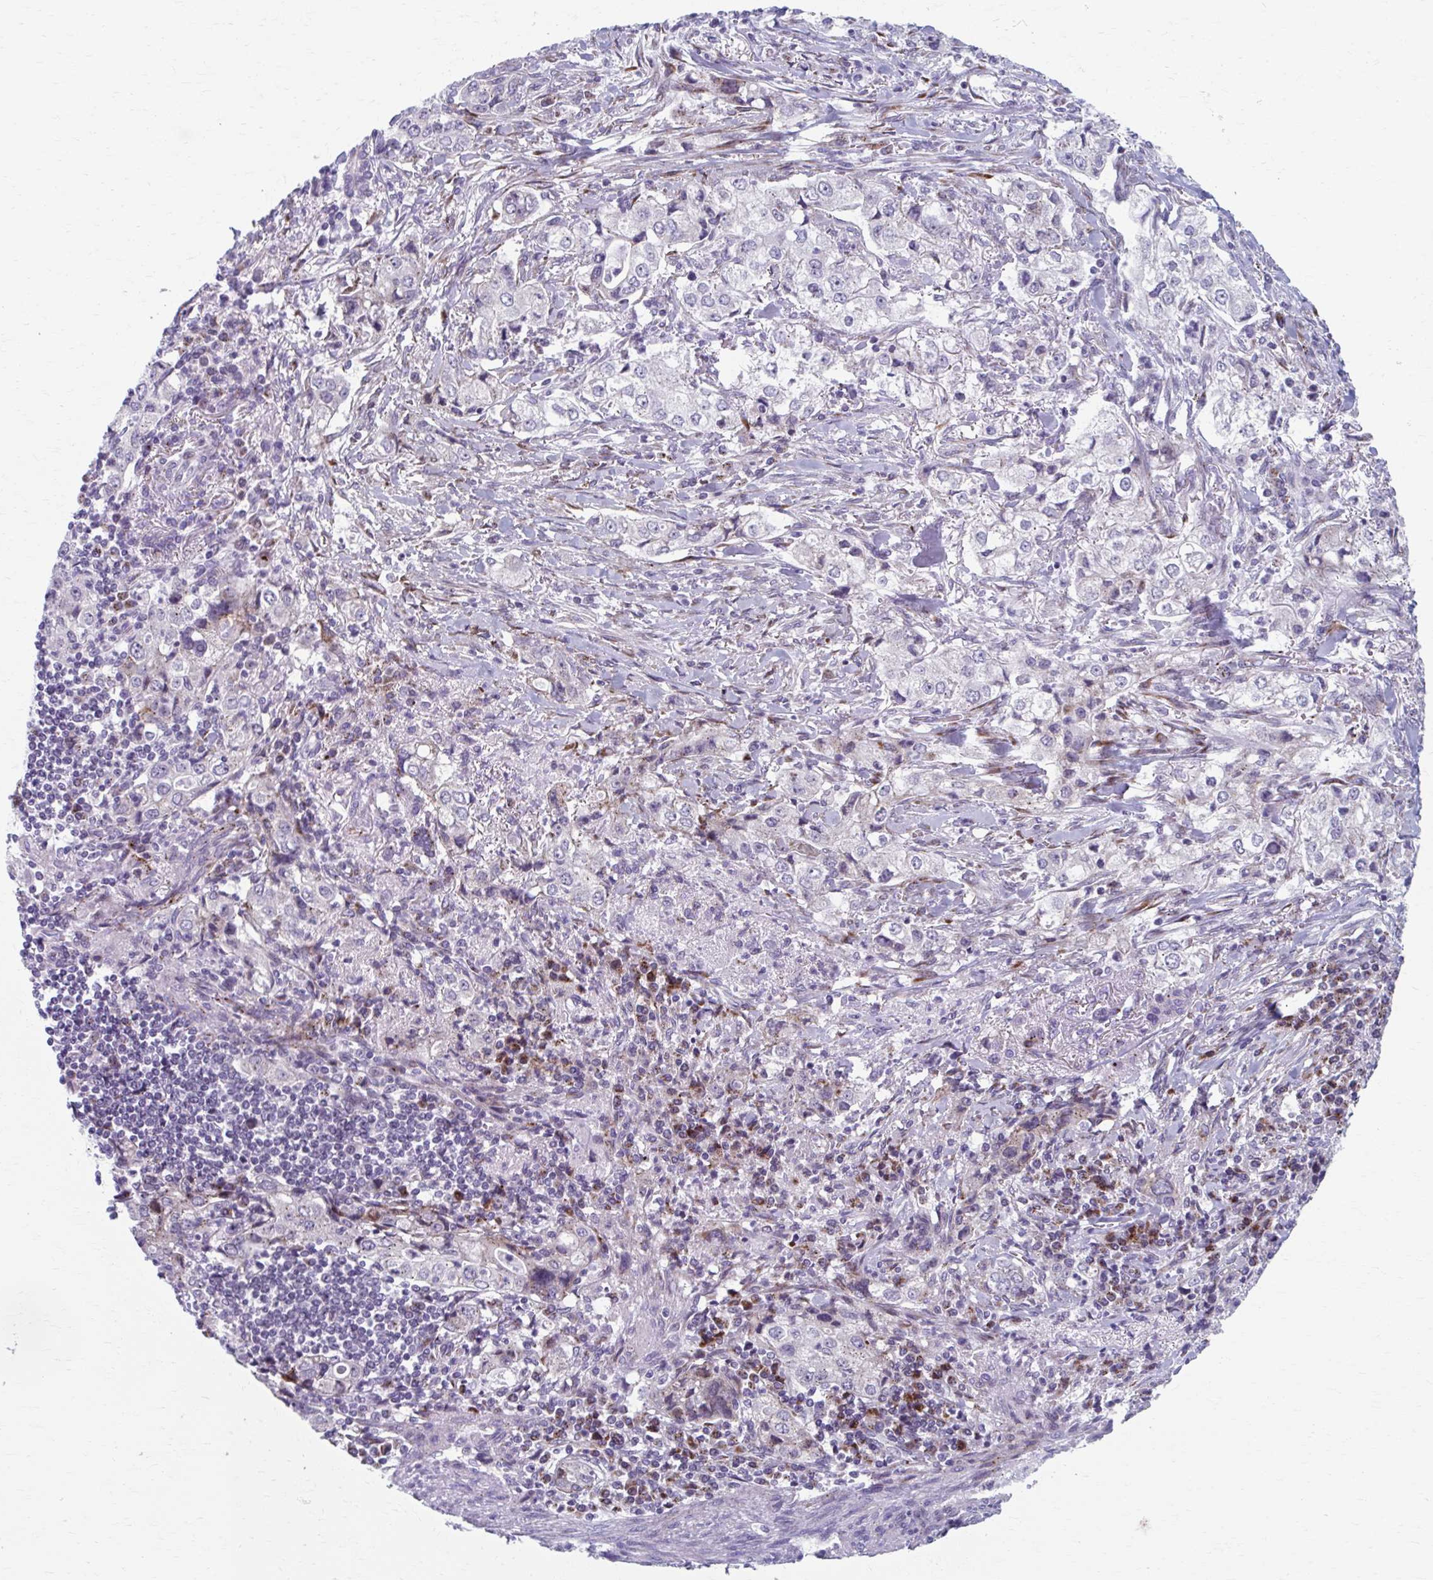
{"staining": {"intensity": "negative", "quantity": "none", "location": "none"}, "tissue": "stomach cancer", "cell_type": "Tumor cells", "image_type": "cancer", "snomed": [{"axis": "morphology", "description": "Adenocarcinoma, NOS"}, {"axis": "topography", "description": "Stomach, upper"}], "caption": "IHC of human stomach cancer (adenocarcinoma) displays no staining in tumor cells.", "gene": "OLFM2", "patient": {"sex": "male", "age": 75}}